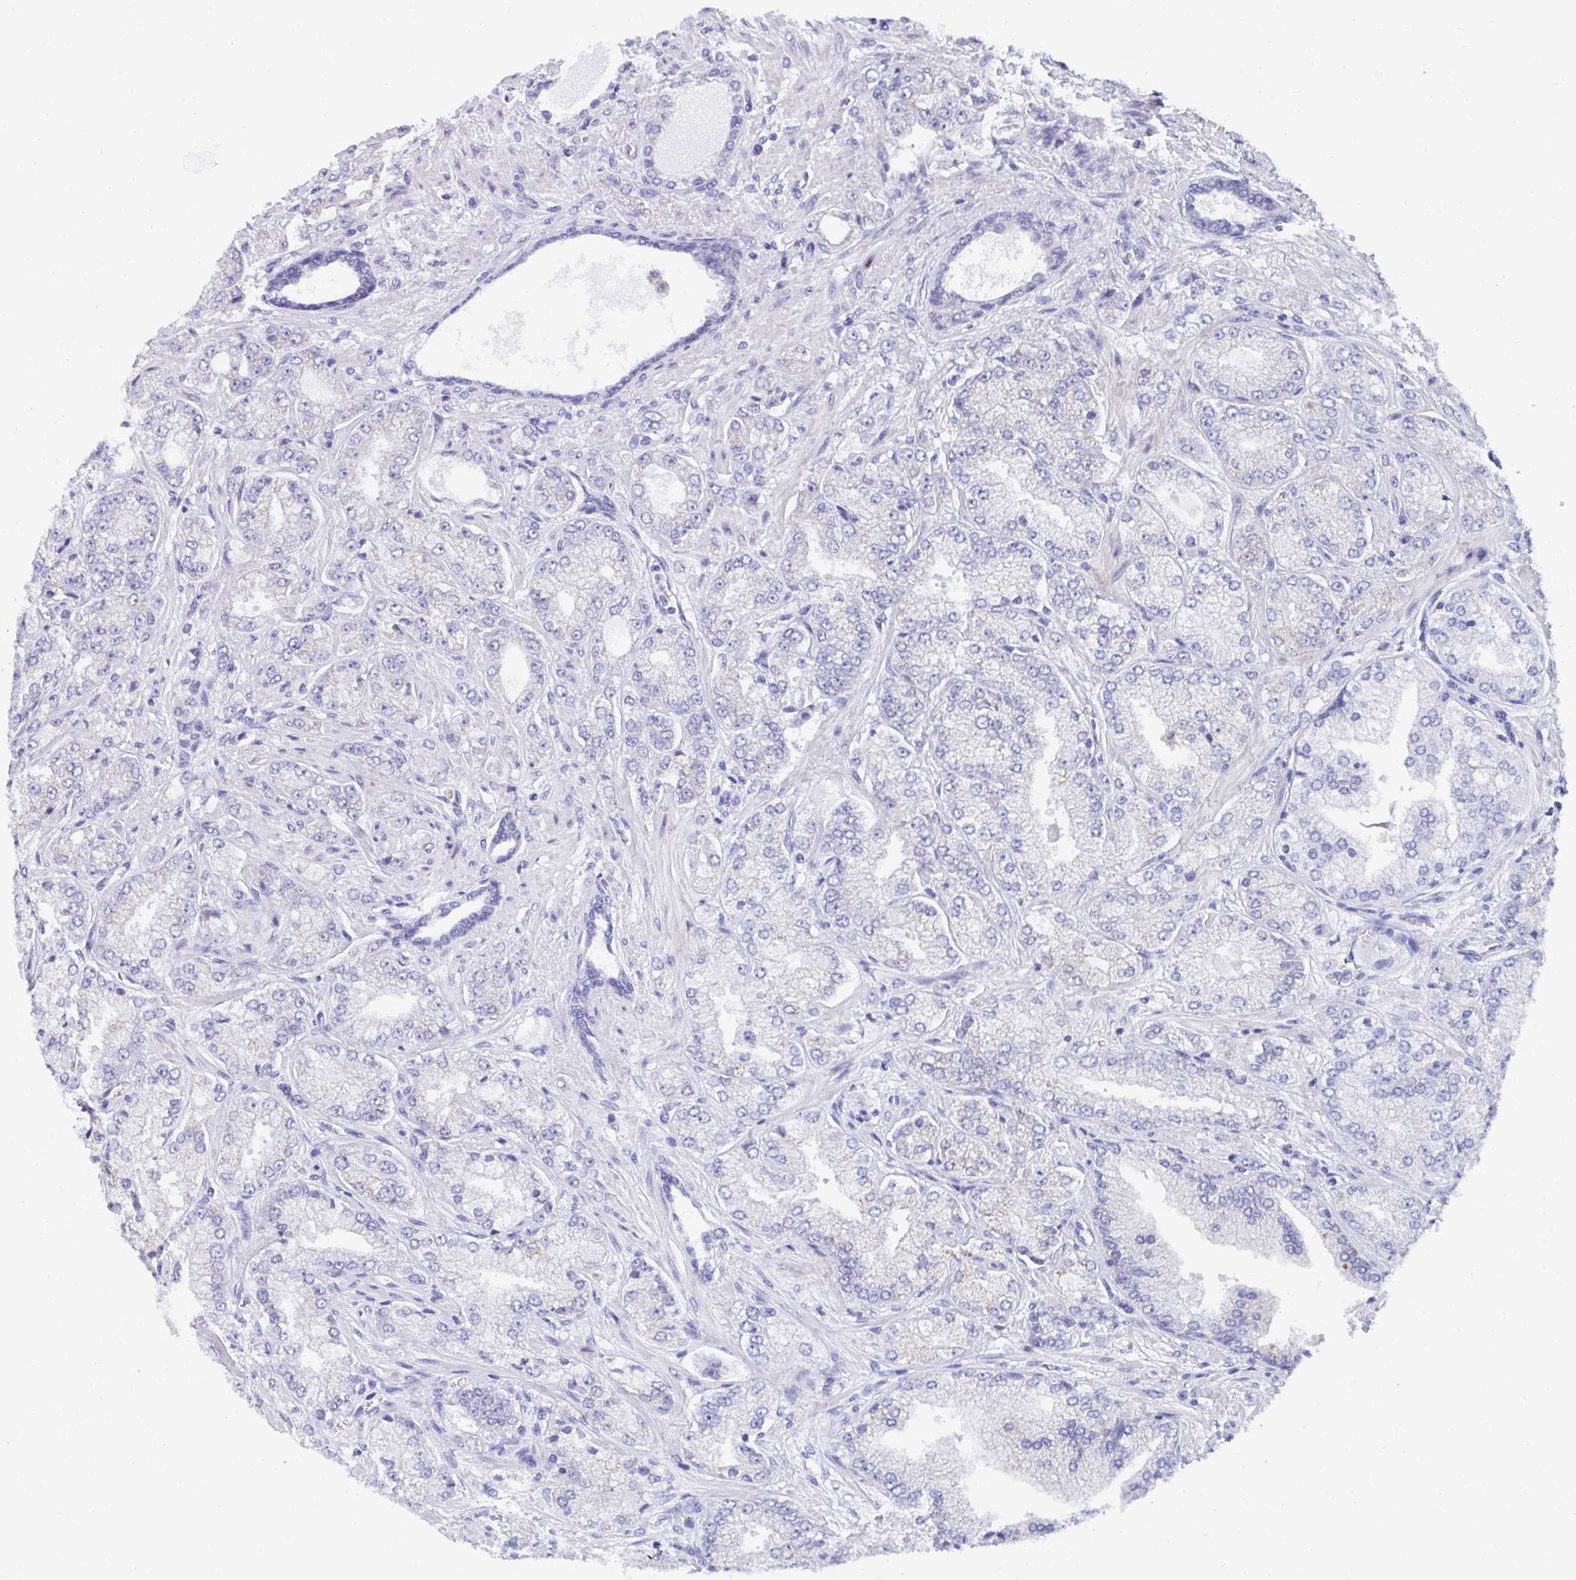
{"staining": {"intensity": "negative", "quantity": "none", "location": "none"}, "tissue": "prostate cancer", "cell_type": "Tumor cells", "image_type": "cancer", "snomed": [{"axis": "morphology", "description": "Normal tissue, NOS"}, {"axis": "morphology", "description": "Adenocarcinoma, High grade"}, {"axis": "topography", "description": "Prostate"}, {"axis": "topography", "description": "Peripheral nerve tissue"}], "caption": "The micrograph demonstrates no significant positivity in tumor cells of prostate cancer (adenocarcinoma (high-grade)).", "gene": "PC", "patient": {"sex": "male", "age": 68}}